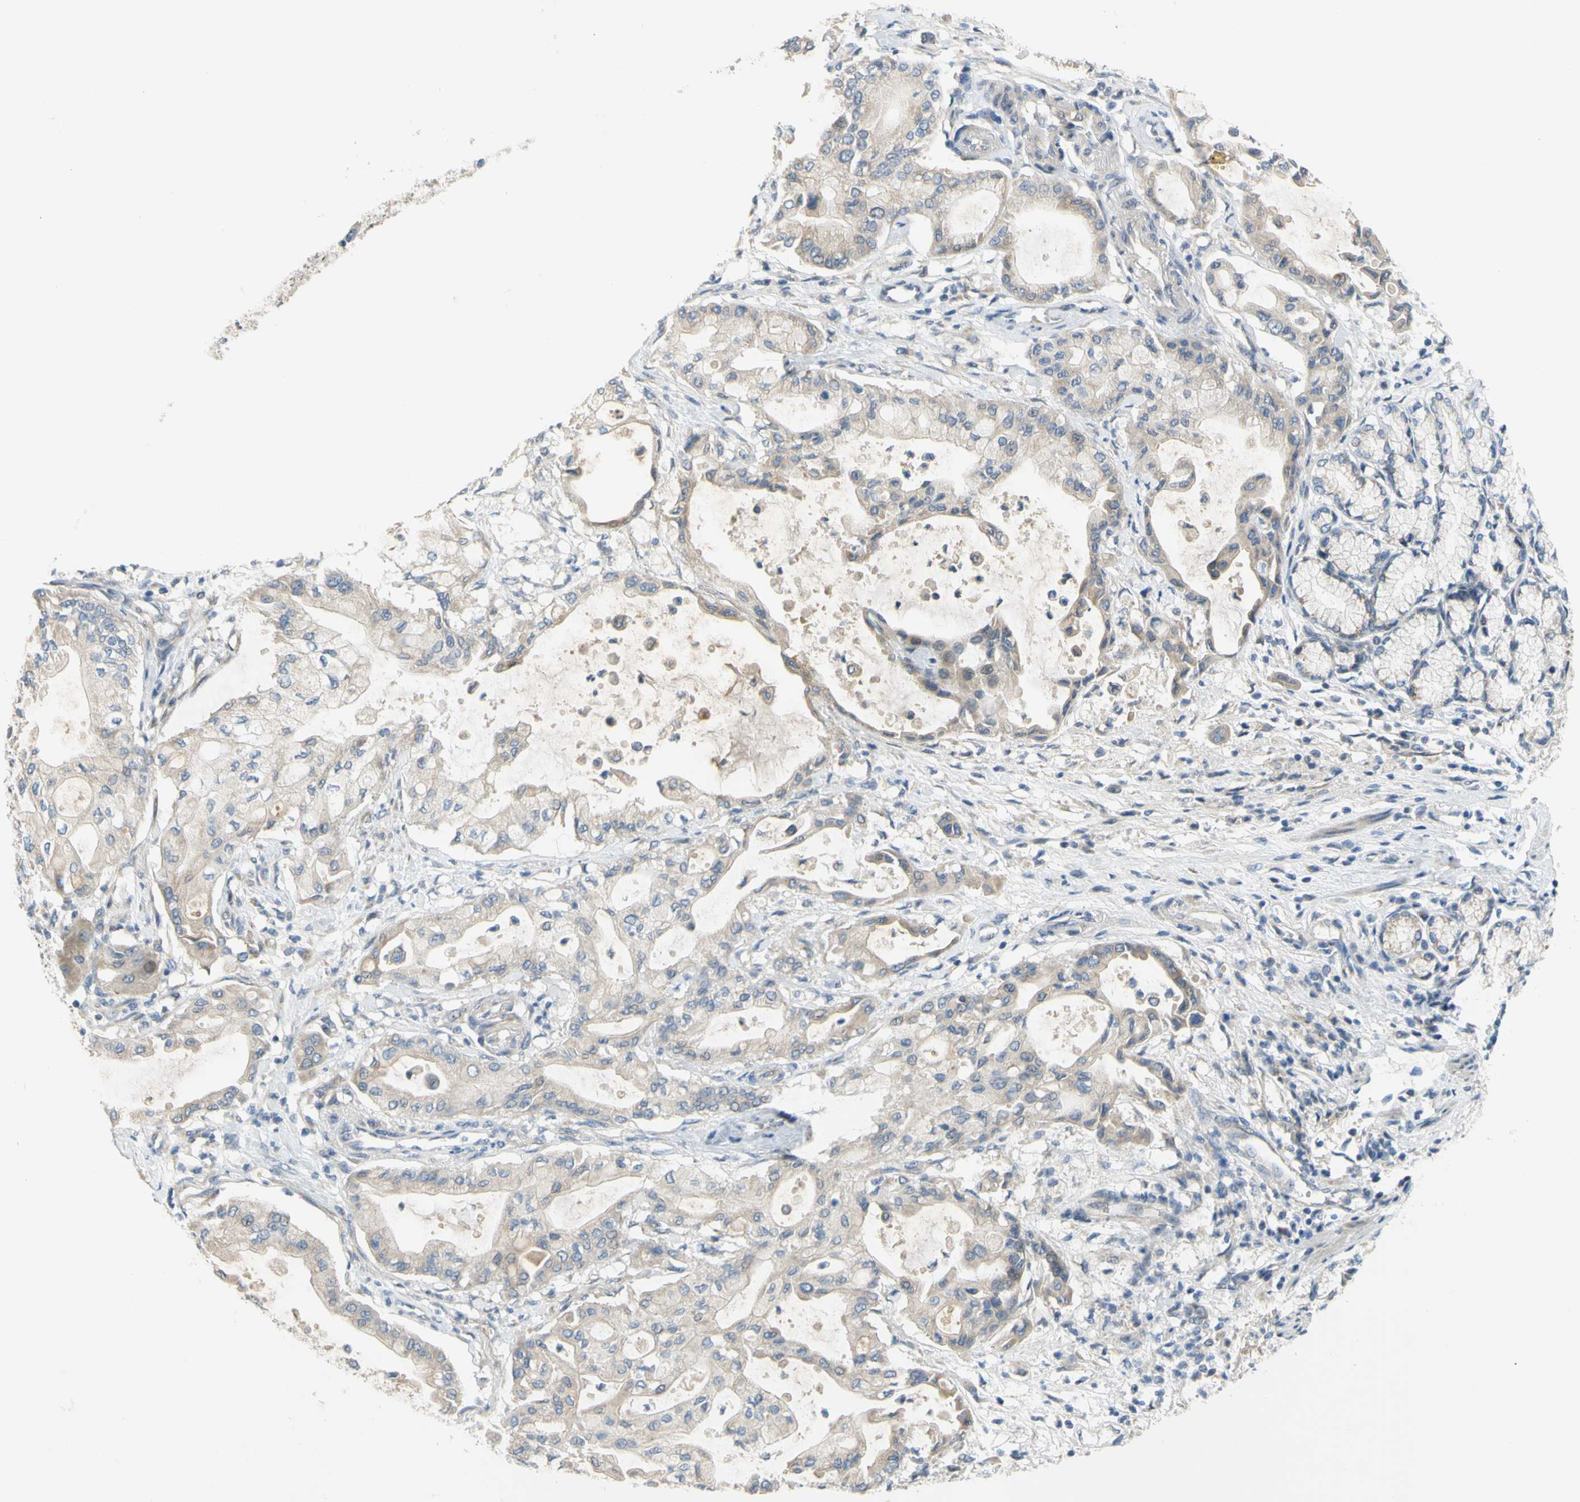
{"staining": {"intensity": "weak", "quantity": ">75%", "location": "cytoplasmic/membranous"}, "tissue": "pancreatic cancer", "cell_type": "Tumor cells", "image_type": "cancer", "snomed": [{"axis": "morphology", "description": "Adenocarcinoma, NOS"}, {"axis": "morphology", "description": "Adenocarcinoma, metastatic, NOS"}, {"axis": "topography", "description": "Lymph node"}, {"axis": "topography", "description": "Pancreas"}, {"axis": "topography", "description": "Duodenum"}], "caption": "Tumor cells exhibit low levels of weak cytoplasmic/membranous staining in approximately >75% of cells in pancreatic cancer.", "gene": "CCNB2", "patient": {"sex": "female", "age": 64}}